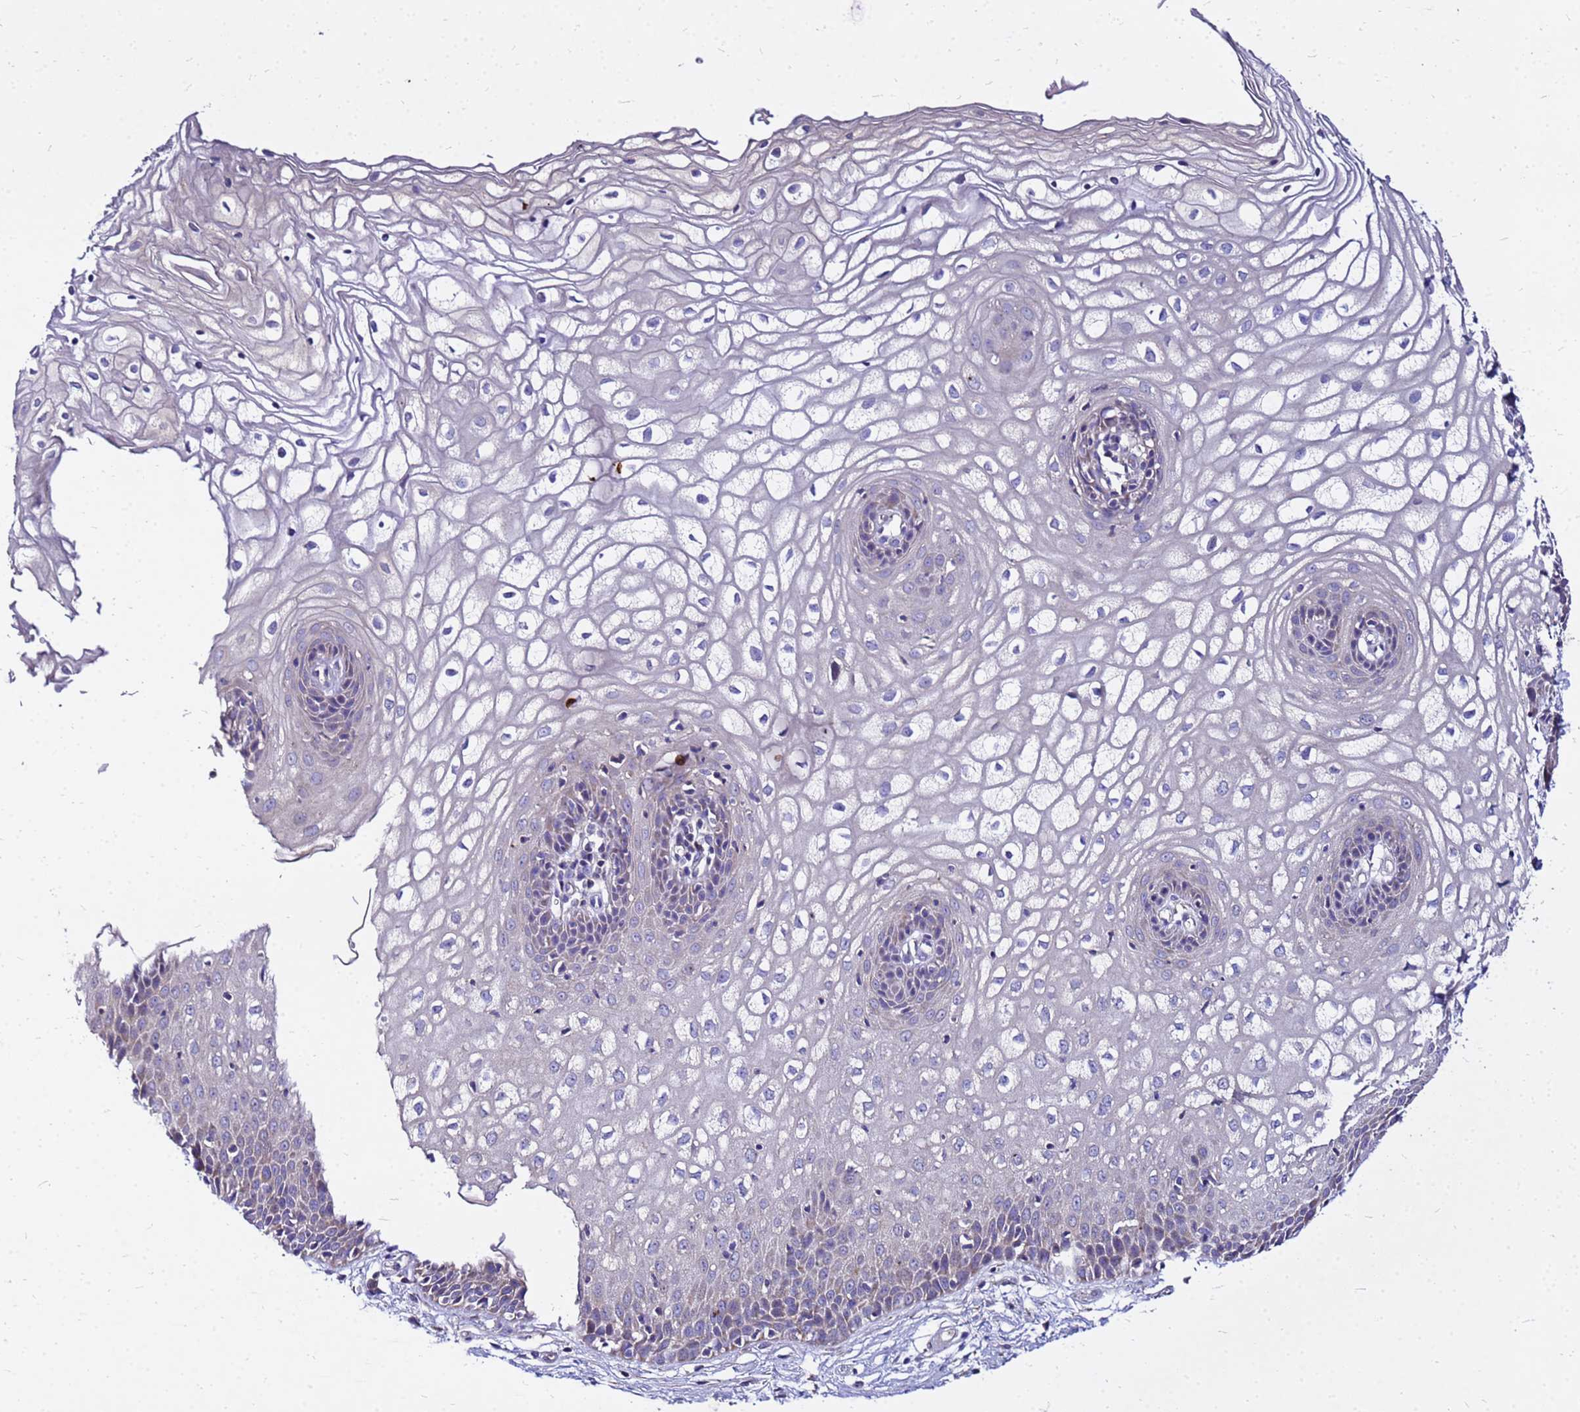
{"staining": {"intensity": "weak", "quantity": "<25%", "location": "cytoplasmic/membranous"}, "tissue": "vagina", "cell_type": "Squamous epithelial cells", "image_type": "normal", "snomed": [{"axis": "morphology", "description": "Normal tissue, NOS"}, {"axis": "topography", "description": "Vagina"}], "caption": "This is an immunohistochemistry histopathology image of unremarkable human vagina. There is no positivity in squamous epithelial cells.", "gene": "COX14", "patient": {"sex": "female", "age": 34}}